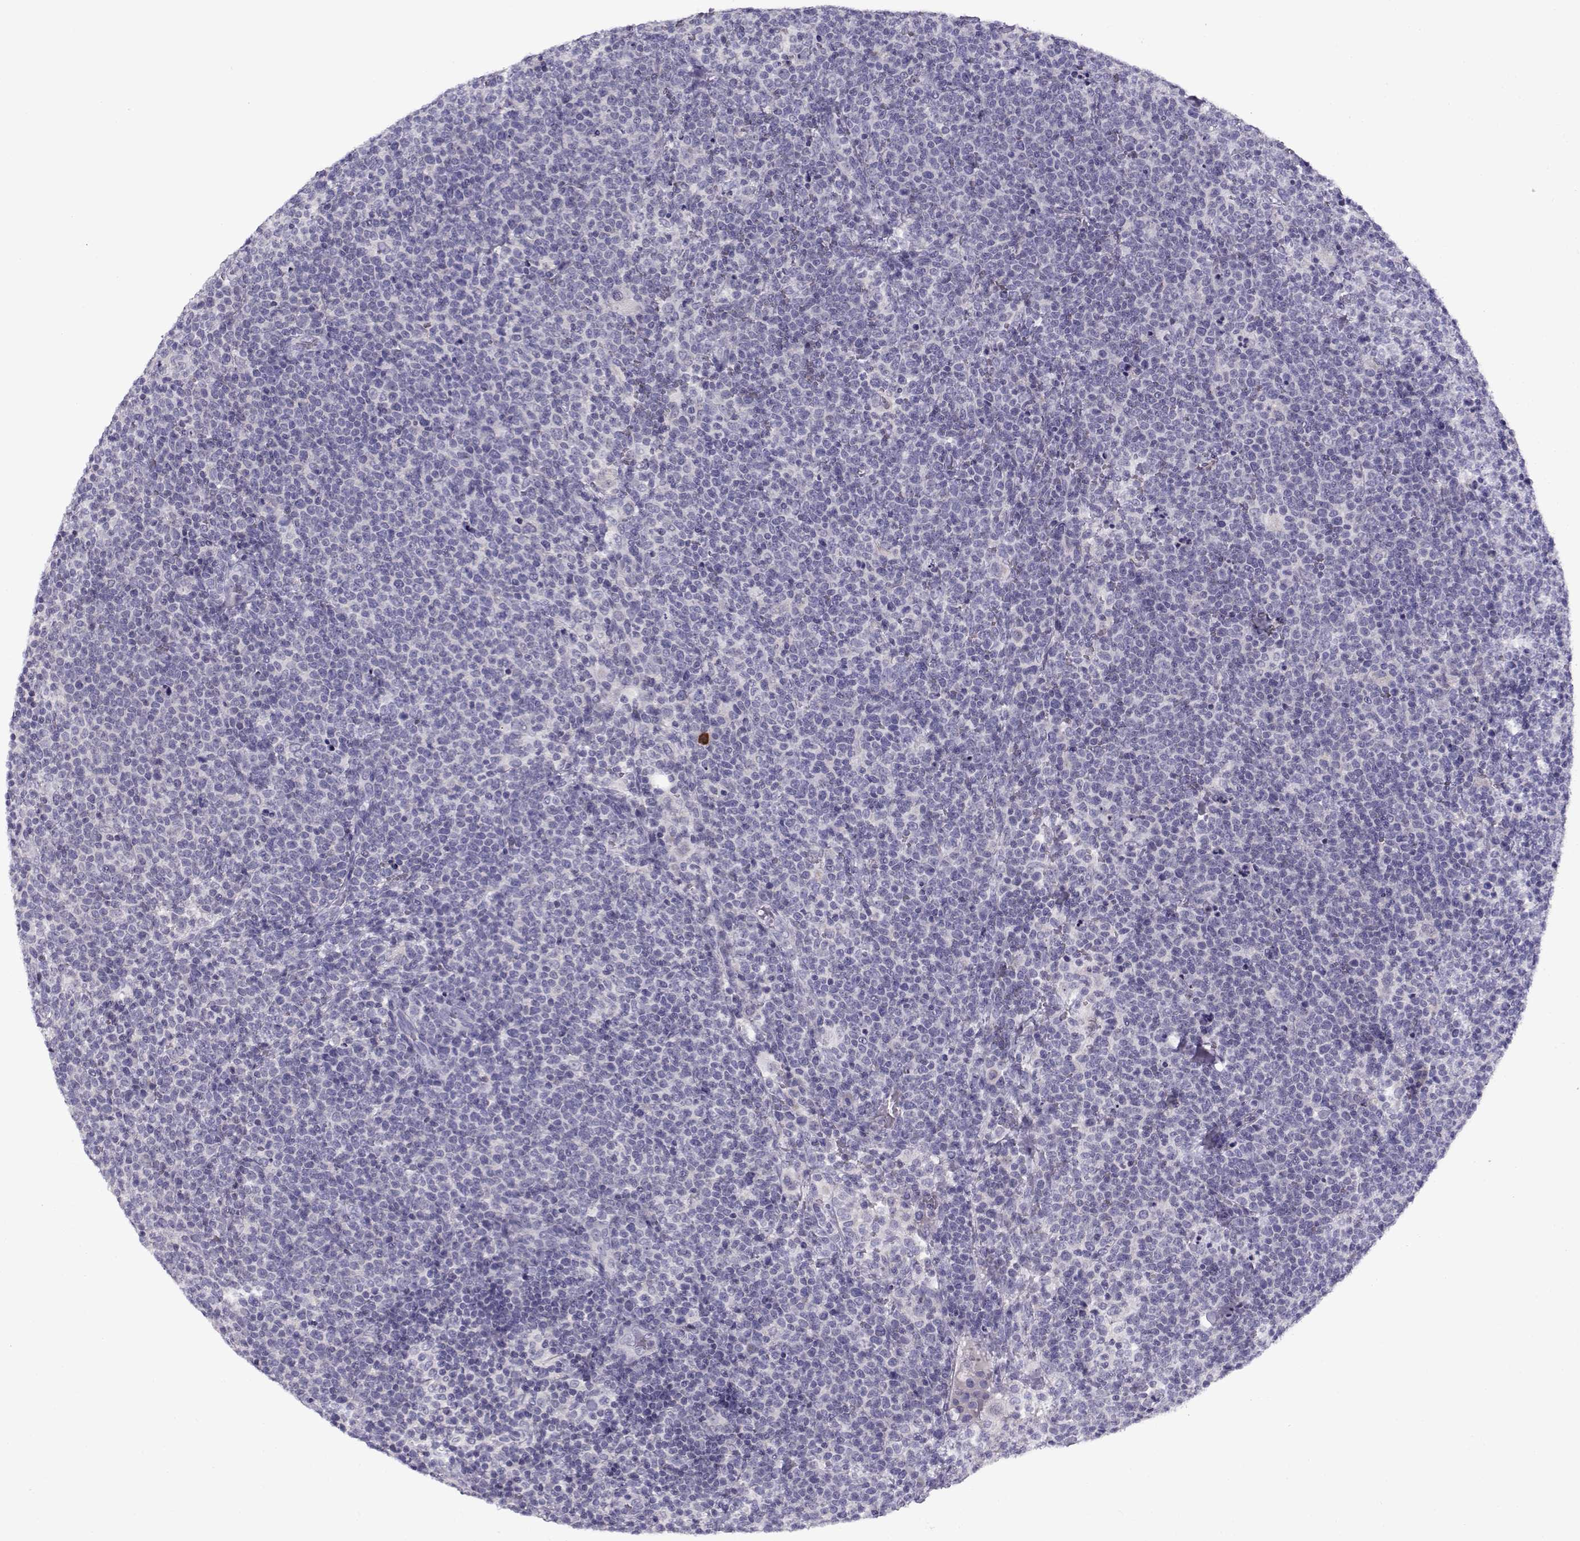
{"staining": {"intensity": "negative", "quantity": "none", "location": "none"}, "tissue": "lymphoma", "cell_type": "Tumor cells", "image_type": "cancer", "snomed": [{"axis": "morphology", "description": "Malignant lymphoma, non-Hodgkin's type, High grade"}, {"axis": "topography", "description": "Lymph node"}], "caption": "Immunohistochemistry photomicrograph of human malignant lymphoma, non-Hodgkin's type (high-grade) stained for a protein (brown), which demonstrates no expression in tumor cells.", "gene": "FAM166A", "patient": {"sex": "male", "age": 61}}